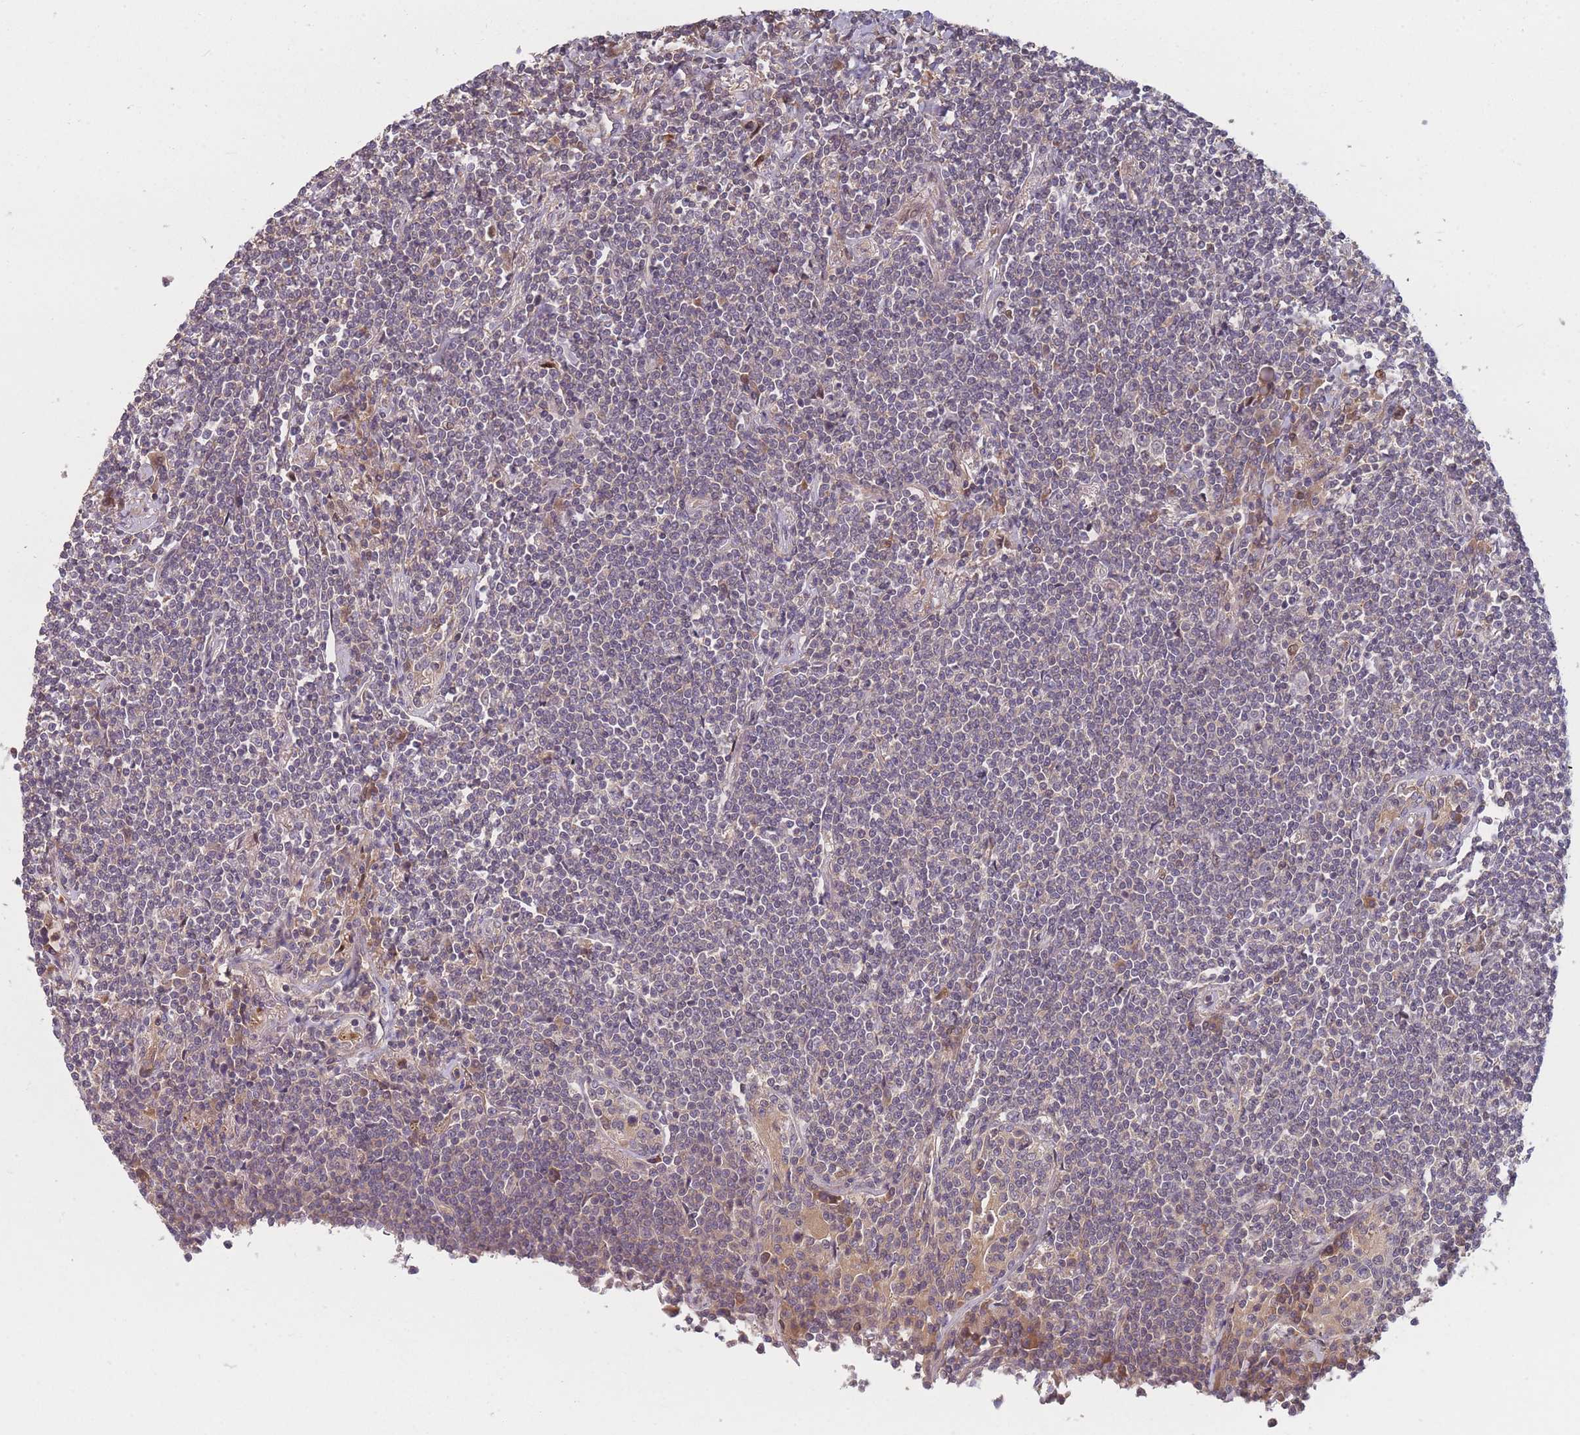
{"staining": {"intensity": "negative", "quantity": "none", "location": "none"}, "tissue": "lymphoma", "cell_type": "Tumor cells", "image_type": "cancer", "snomed": [{"axis": "morphology", "description": "Malignant lymphoma, non-Hodgkin's type, Low grade"}, {"axis": "topography", "description": "Lung"}], "caption": "Low-grade malignant lymphoma, non-Hodgkin's type stained for a protein using immunohistochemistry demonstrates no expression tumor cells.", "gene": "FAM153A", "patient": {"sex": "female", "age": 71}}